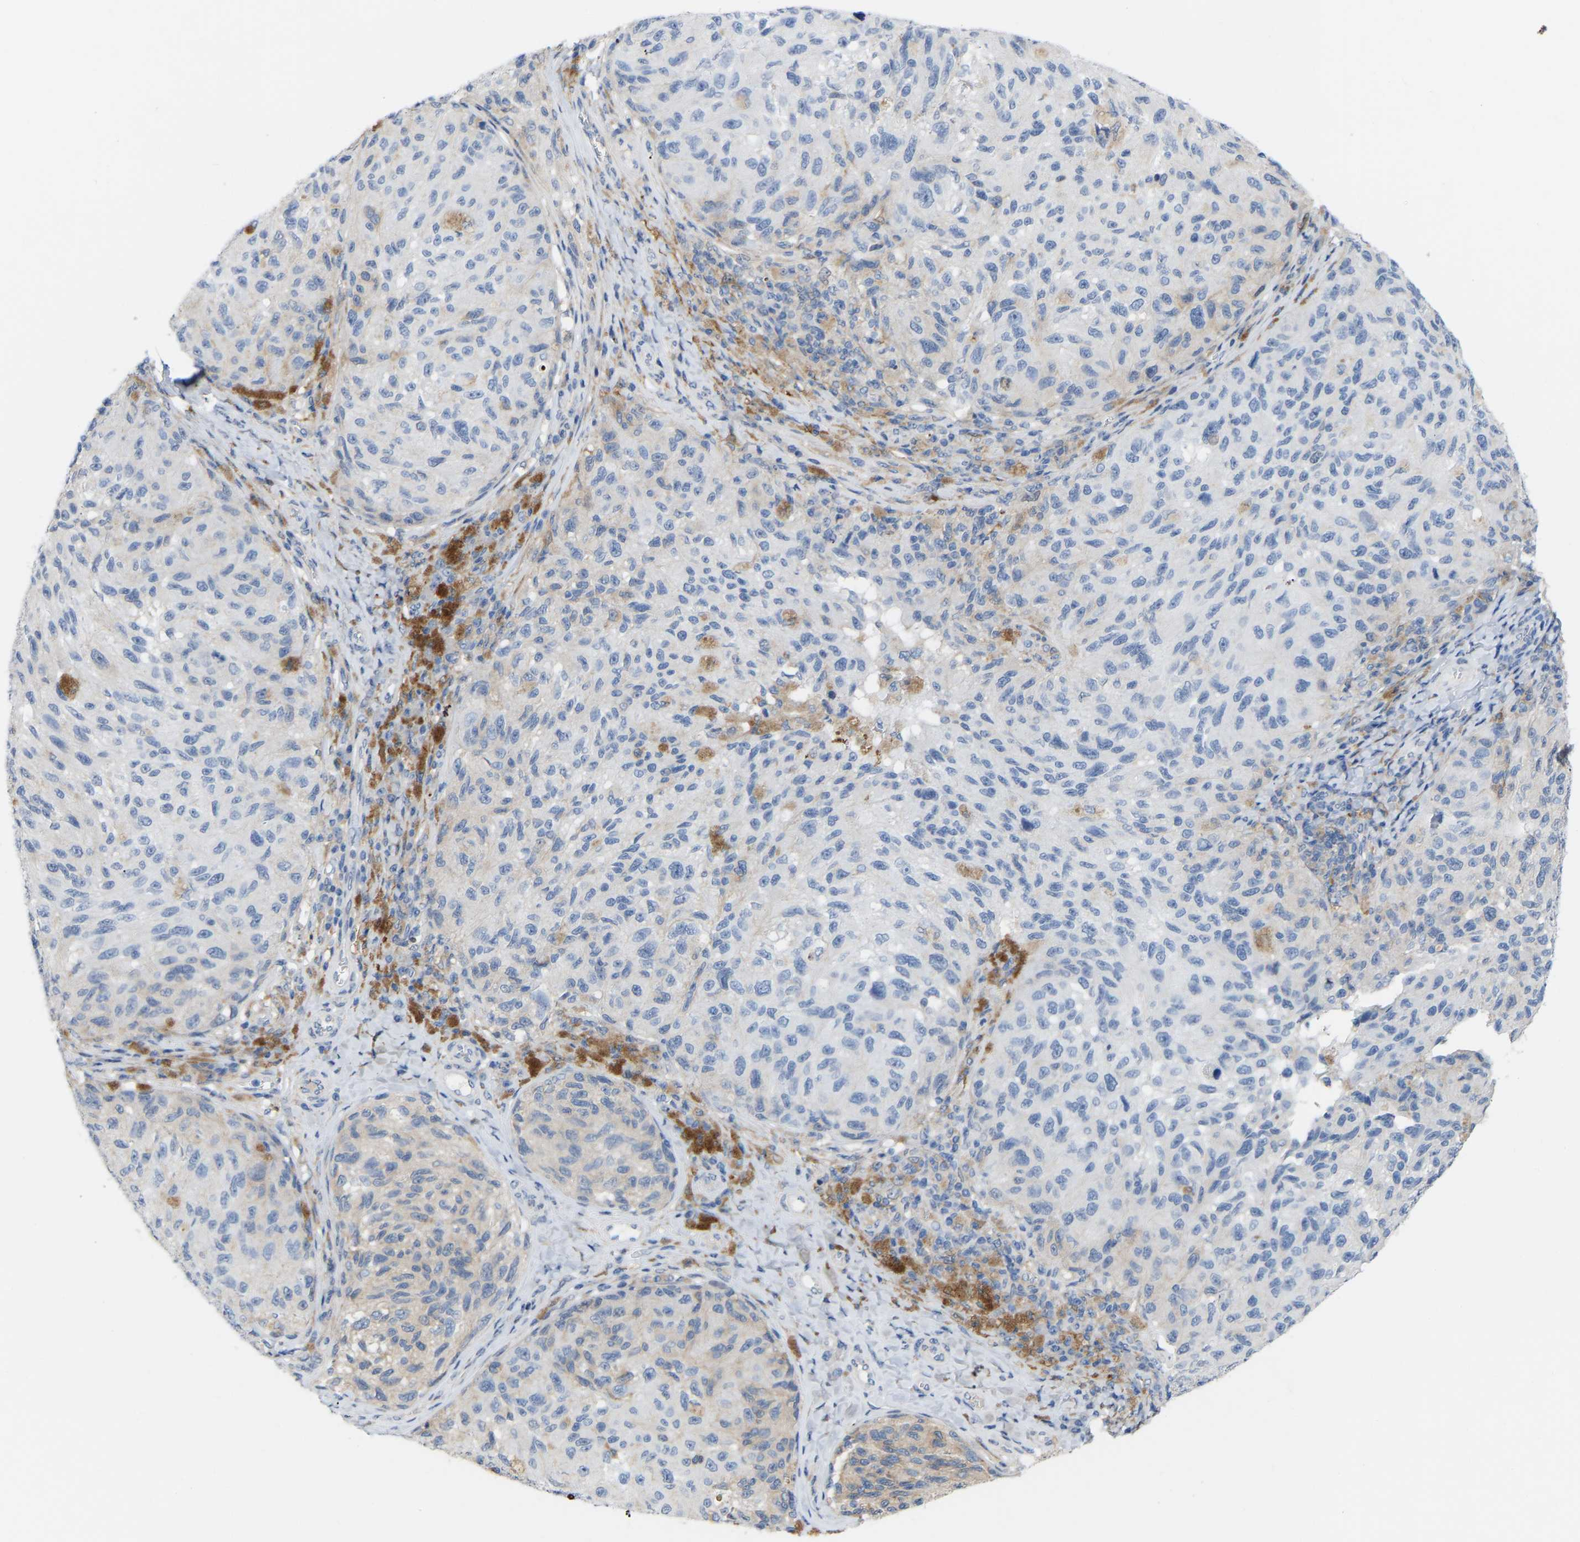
{"staining": {"intensity": "weak", "quantity": "25%-75%", "location": "cytoplasmic/membranous"}, "tissue": "melanoma", "cell_type": "Tumor cells", "image_type": "cancer", "snomed": [{"axis": "morphology", "description": "Malignant melanoma, NOS"}, {"axis": "topography", "description": "Skin"}], "caption": "IHC of human malignant melanoma demonstrates low levels of weak cytoplasmic/membranous positivity in about 25%-75% of tumor cells.", "gene": "ABTB2", "patient": {"sex": "female", "age": 73}}